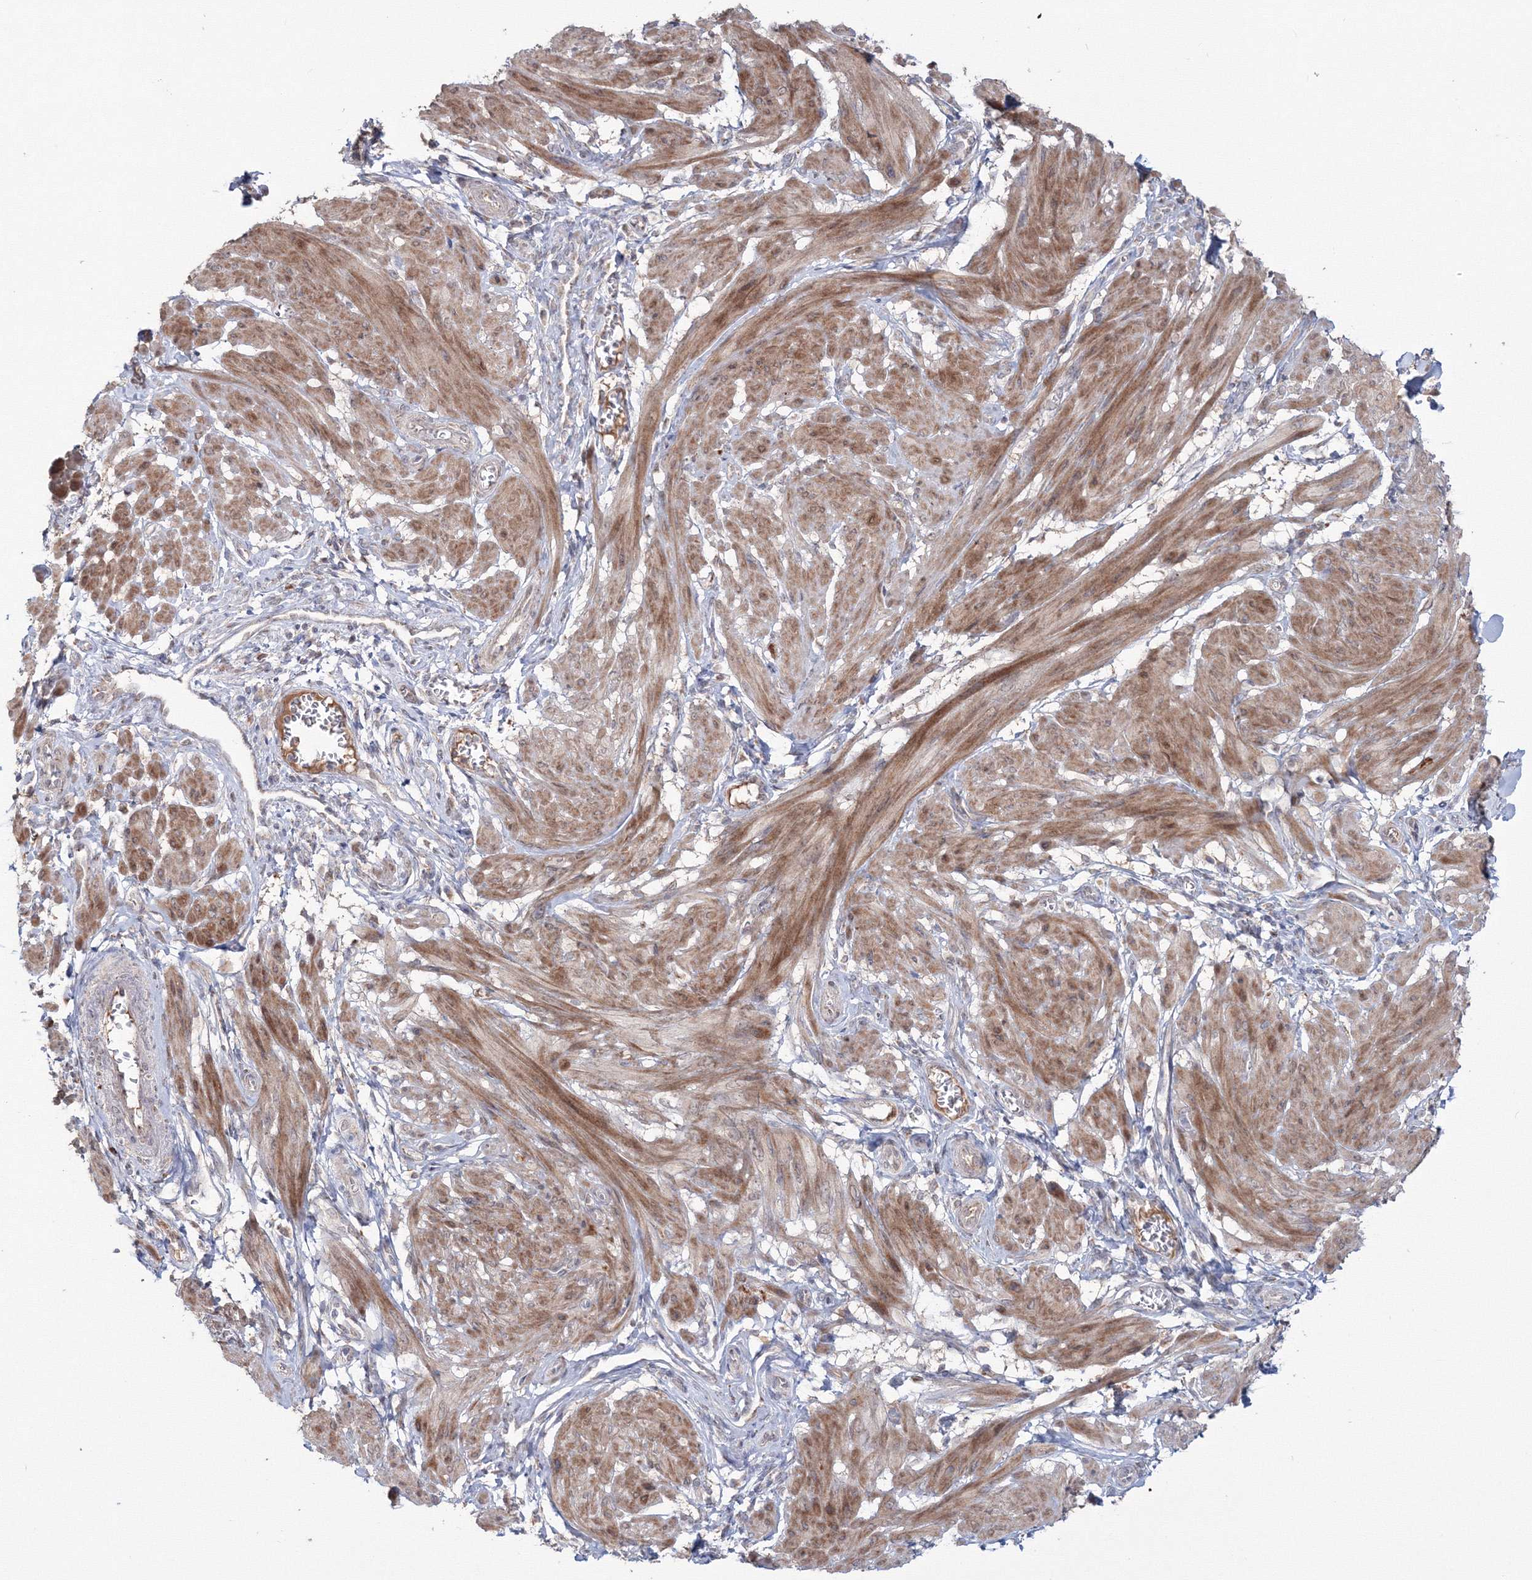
{"staining": {"intensity": "moderate", "quantity": ">75%", "location": "cytoplasmic/membranous"}, "tissue": "smooth muscle", "cell_type": "Smooth muscle cells", "image_type": "normal", "snomed": [{"axis": "morphology", "description": "Normal tissue, NOS"}, {"axis": "topography", "description": "Smooth muscle"}], "caption": "This image displays immunohistochemistry (IHC) staining of unremarkable smooth muscle, with medium moderate cytoplasmic/membranous expression in approximately >75% of smooth muscle cells.", "gene": "PEX13", "patient": {"sex": "female", "age": 39}}